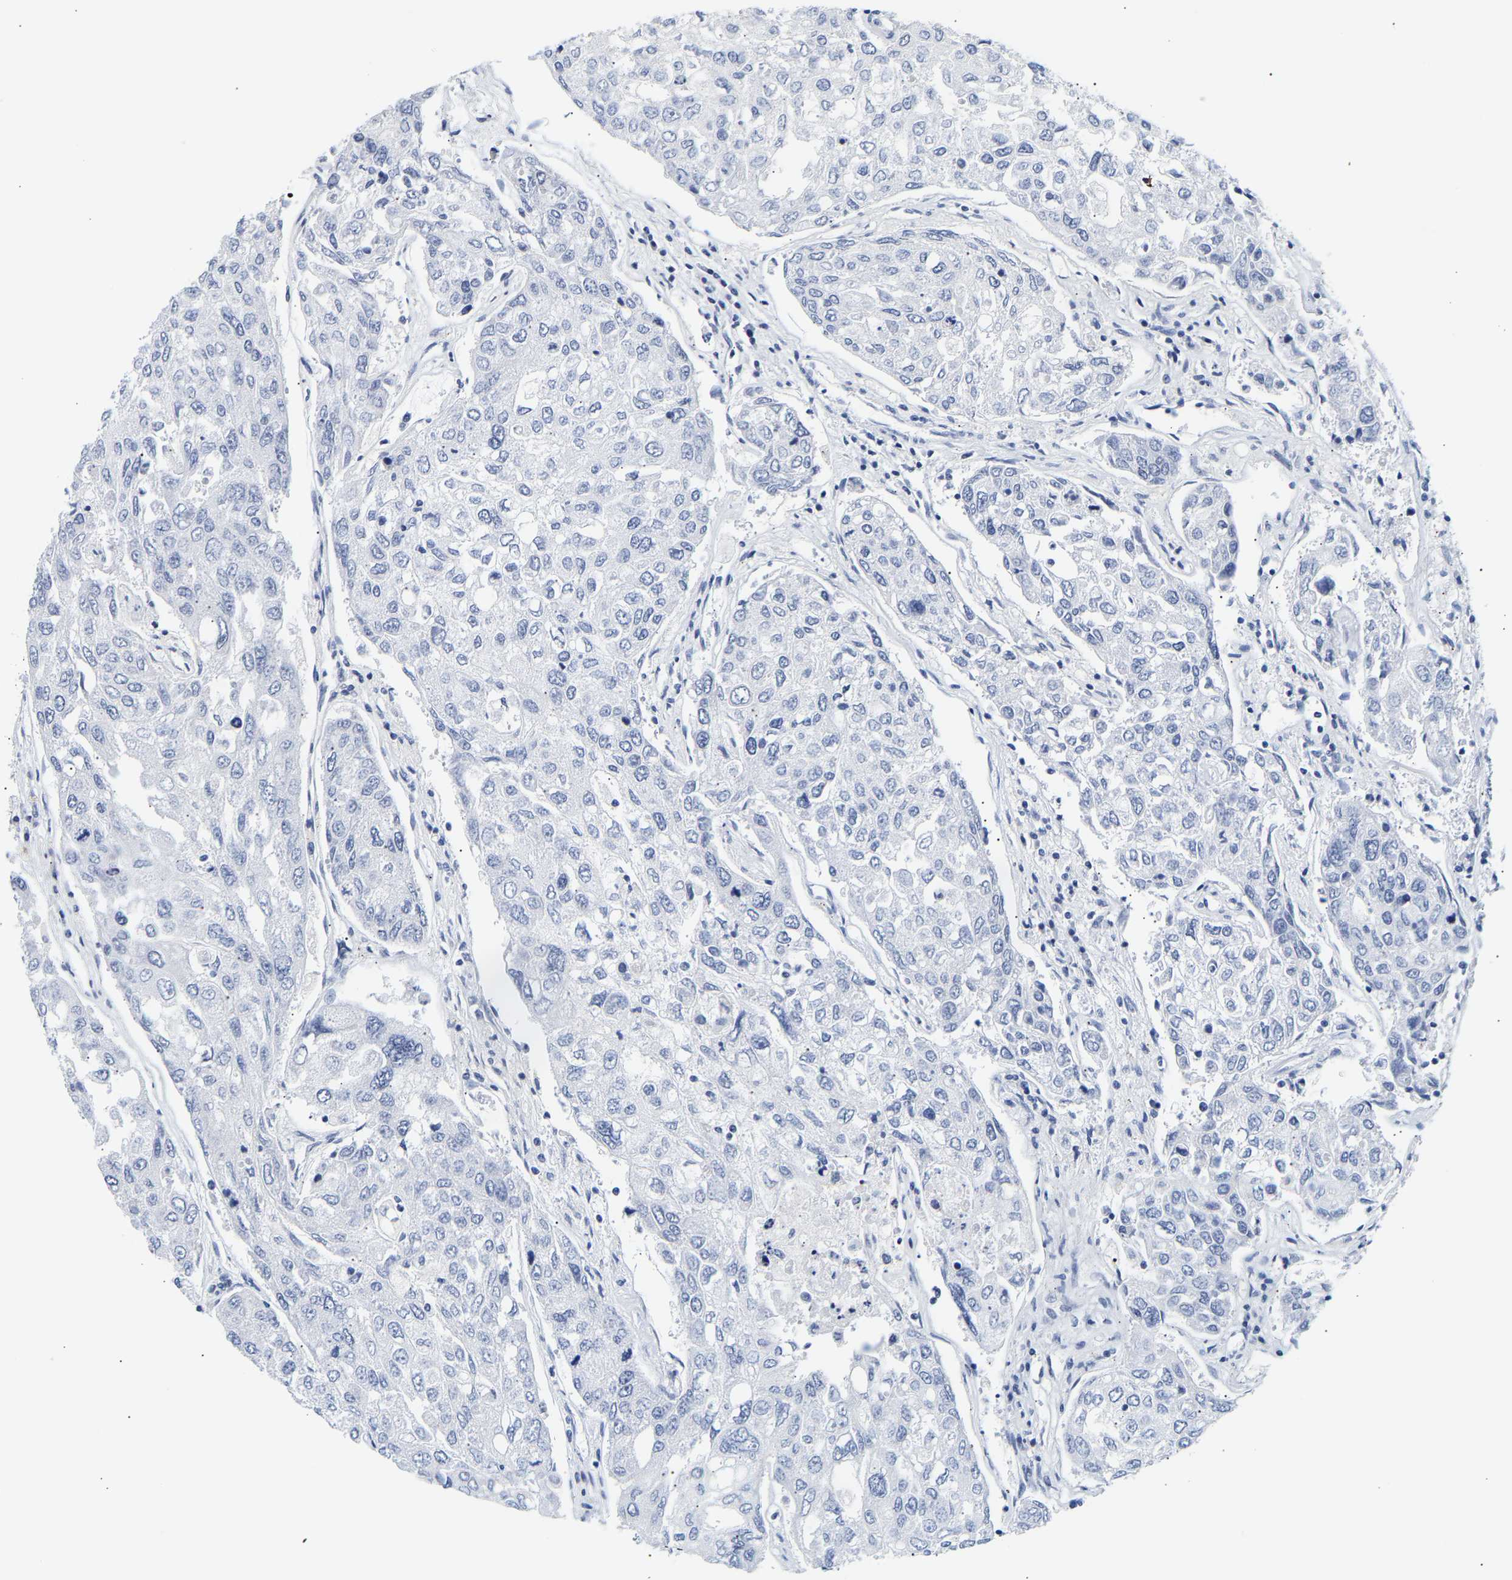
{"staining": {"intensity": "negative", "quantity": "none", "location": "none"}, "tissue": "urothelial cancer", "cell_type": "Tumor cells", "image_type": "cancer", "snomed": [{"axis": "morphology", "description": "Urothelial carcinoma, High grade"}, {"axis": "topography", "description": "Lymph node"}, {"axis": "topography", "description": "Urinary bladder"}], "caption": "High magnification brightfield microscopy of urothelial cancer stained with DAB (brown) and counterstained with hematoxylin (blue): tumor cells show no significant staining.", "gene": "SPINK2", "patient": {"sex": "male", "age": 51}}